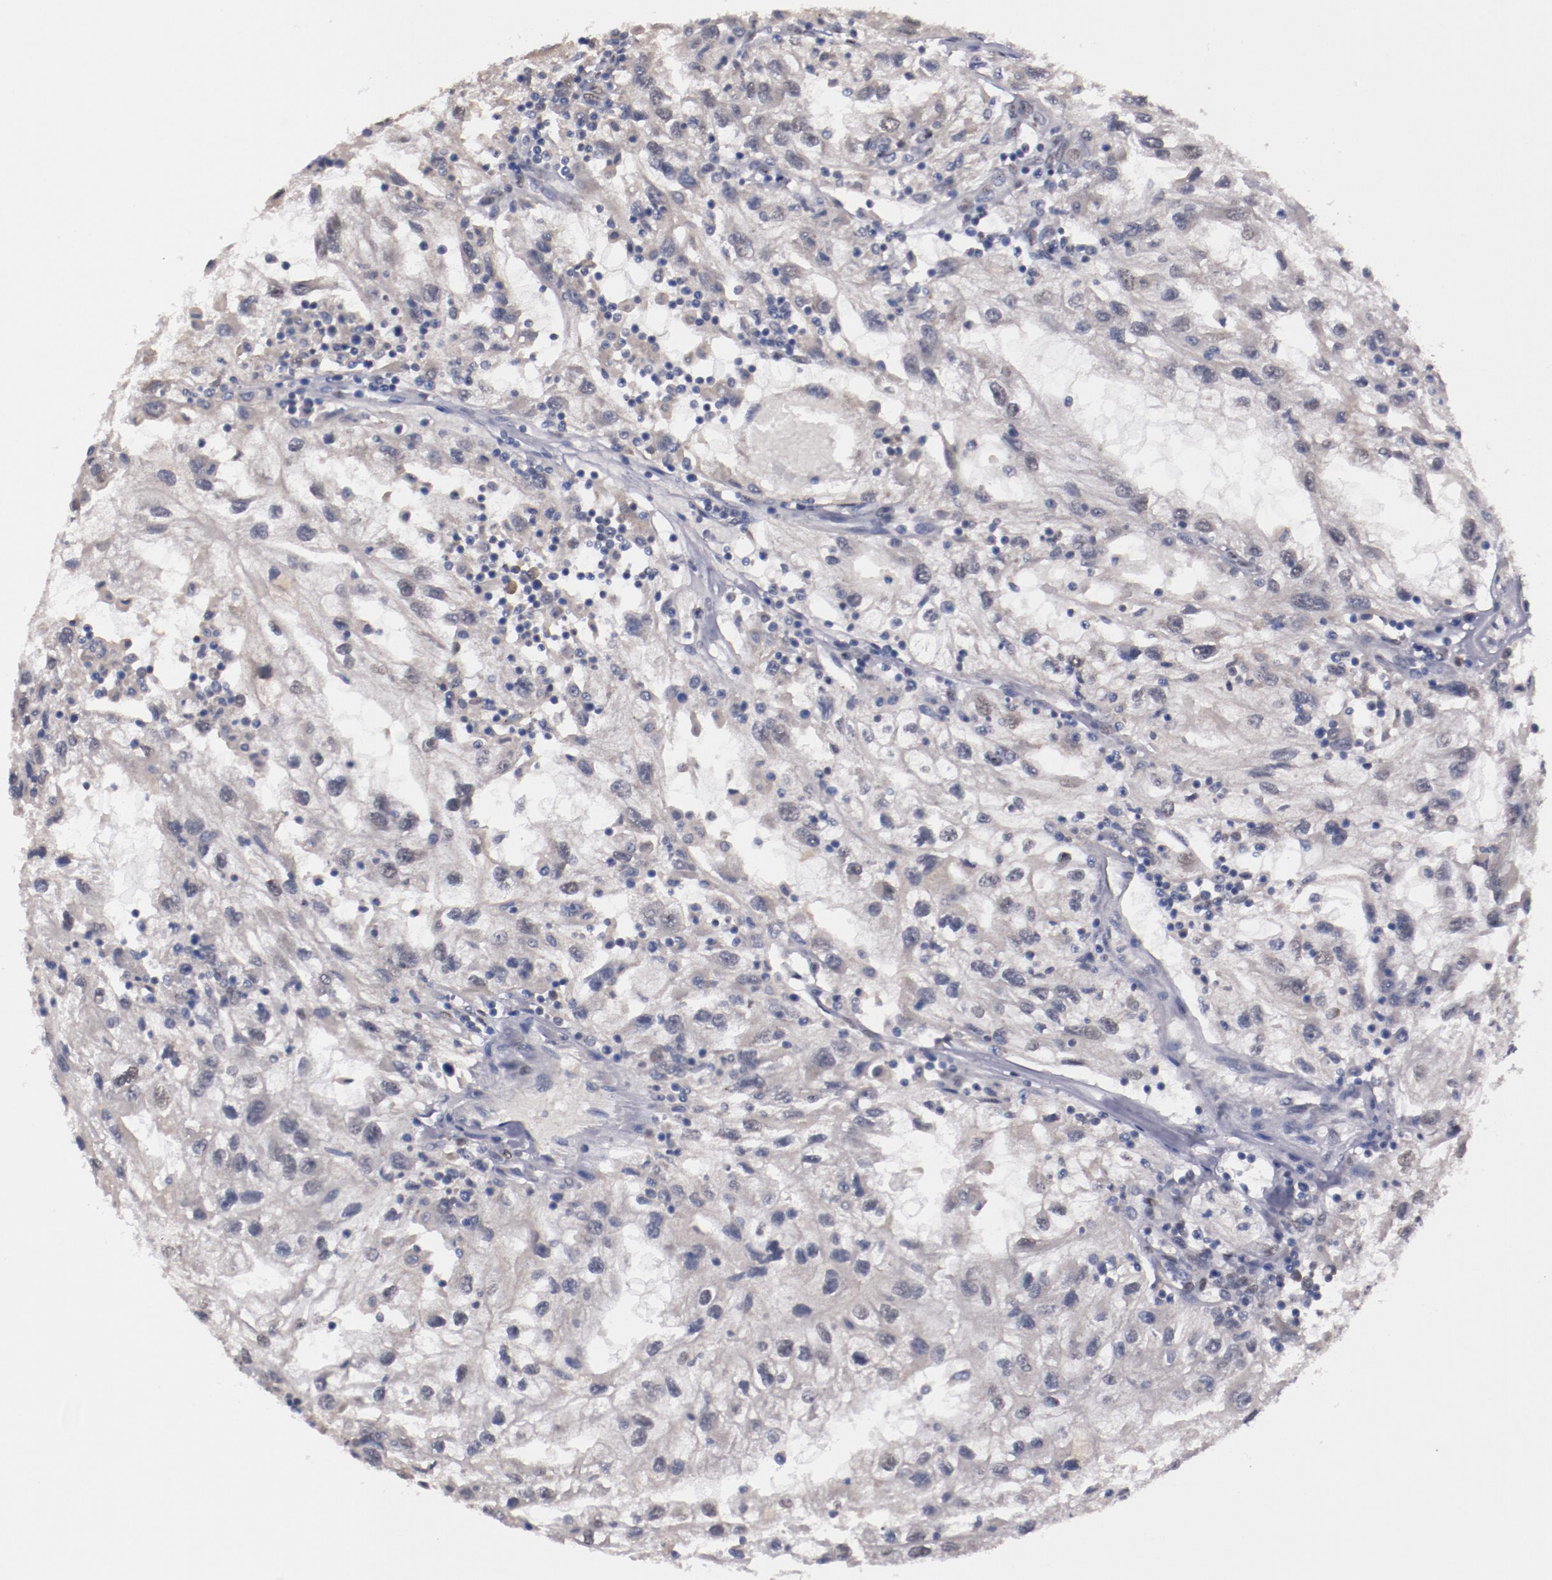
{"staining": {"intensity": "weak", "quantity": "<25%", "location": "cytoplasmic/membranous"}, "tissue": "renal cancer", "cell_type": "Tumor cells", "image_type": "cancer", "snomed": [{"axis": "morphology", "description": "Normal tissue, NOS"}, {"axis": "morphology", "description": "Adenocarcinoma, NOS"}, {"axis": "topography", "description": "Kidney"}], "caption": "Photomicrograph shows no protein positivity in tumor cells of renal cancer tissue.", "gene": "FAM81A", "patient": {"sex": "male", "age": 71}}